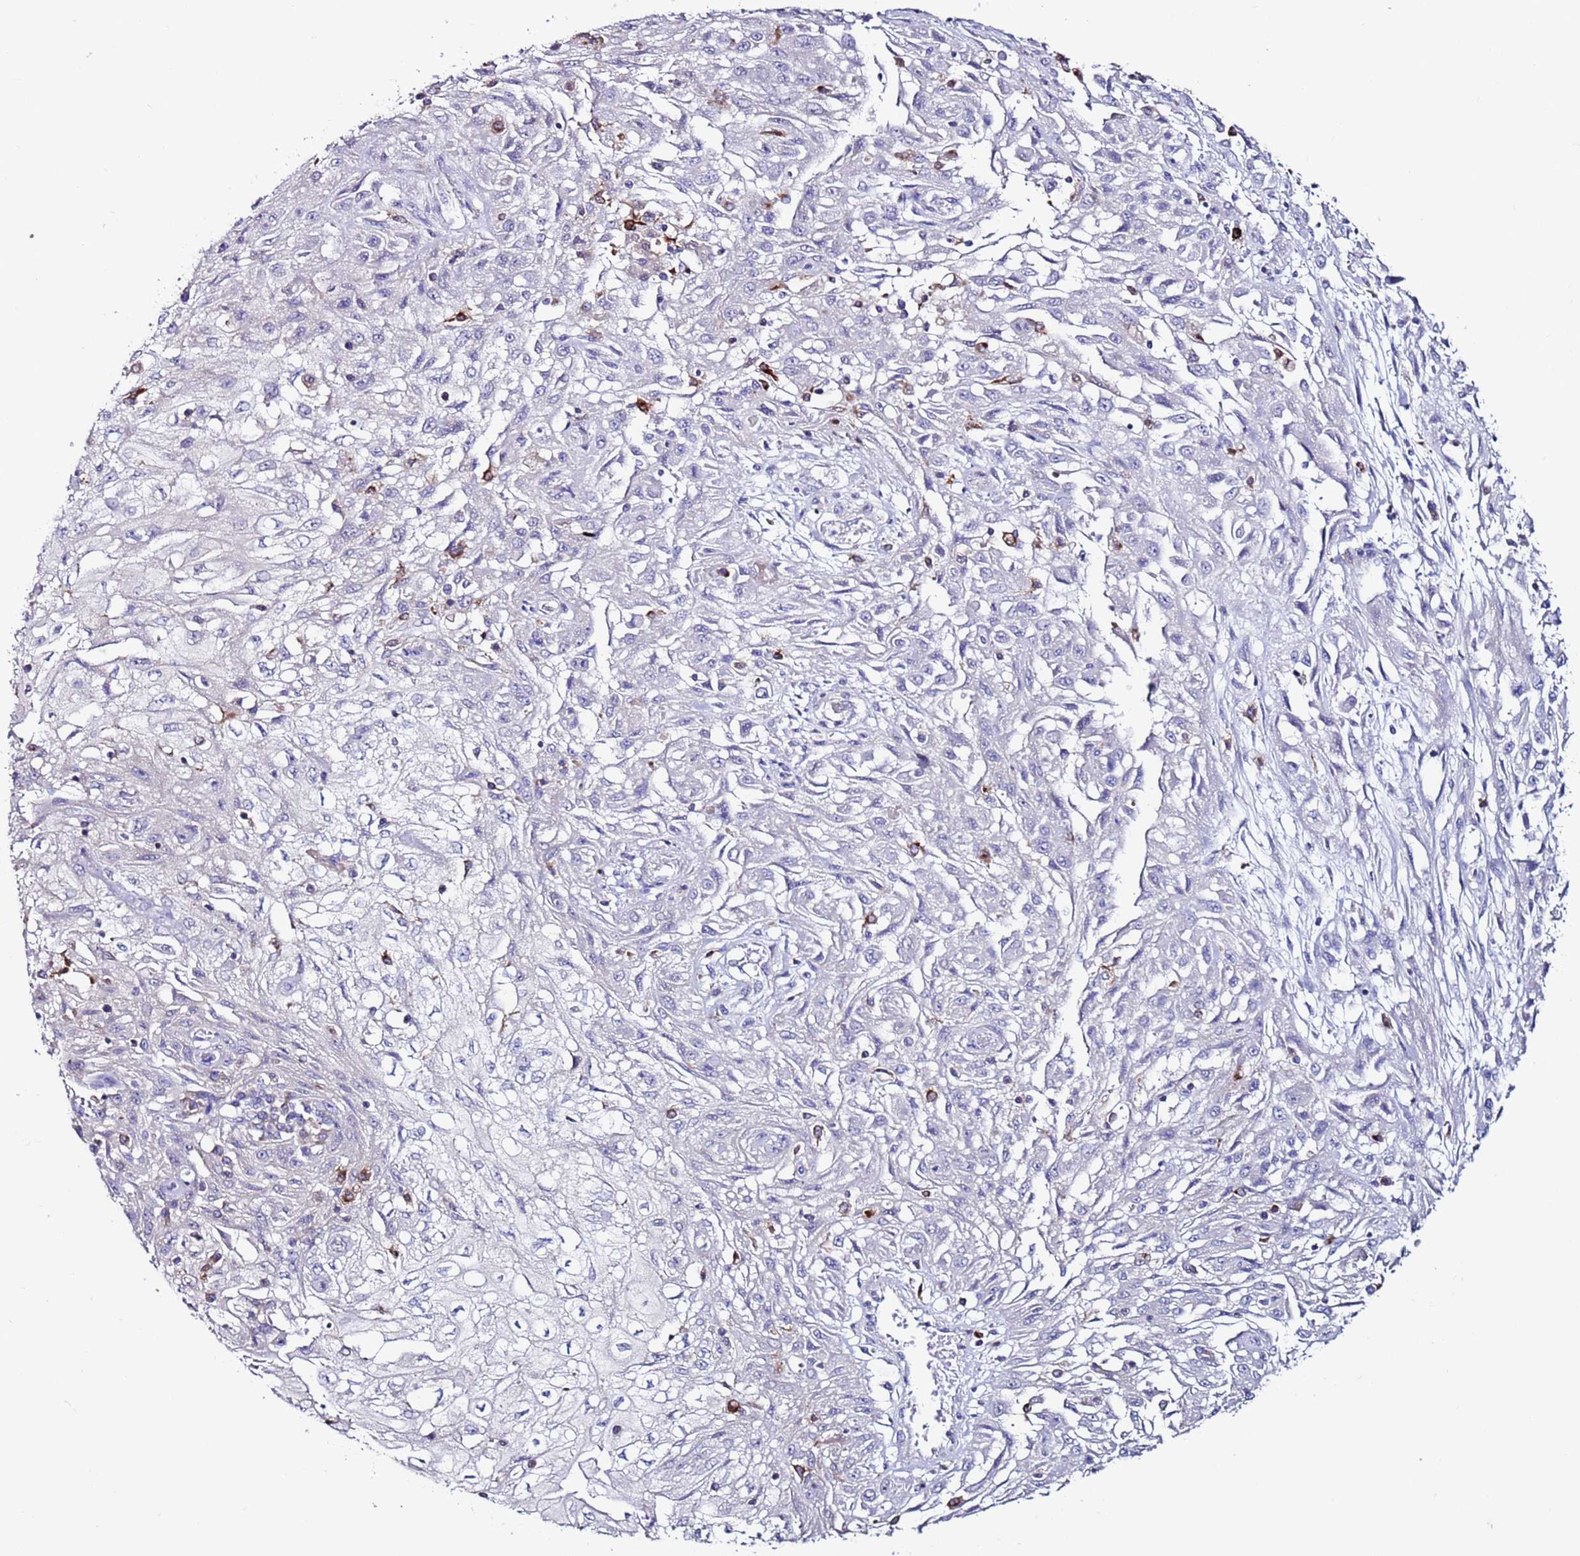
{"staining": {"intensity": "negative", "quantity": "none", "location": "none"}, "tissue": "skin cancer", "cell_type": "Tumor cells", "image_type": "cancer", "snomed": [{"axis": "morphology", "description": "Squamous cell carcinoma, NOS"}, {"axis": "morphology", "description": "Squamous cell carcinoma, metastatic, NOS"}, {"axis": "topography", "description": "Skin"}, {"axis": "topography", "description": "Lymph node"}], "caption": "Photomicrograph shows no significant protein staining in tumor cells of skin metastatic squamous cell carcinoma.", "gene": "GREB1L", "patient": {"sex": "male", "age": 75}}